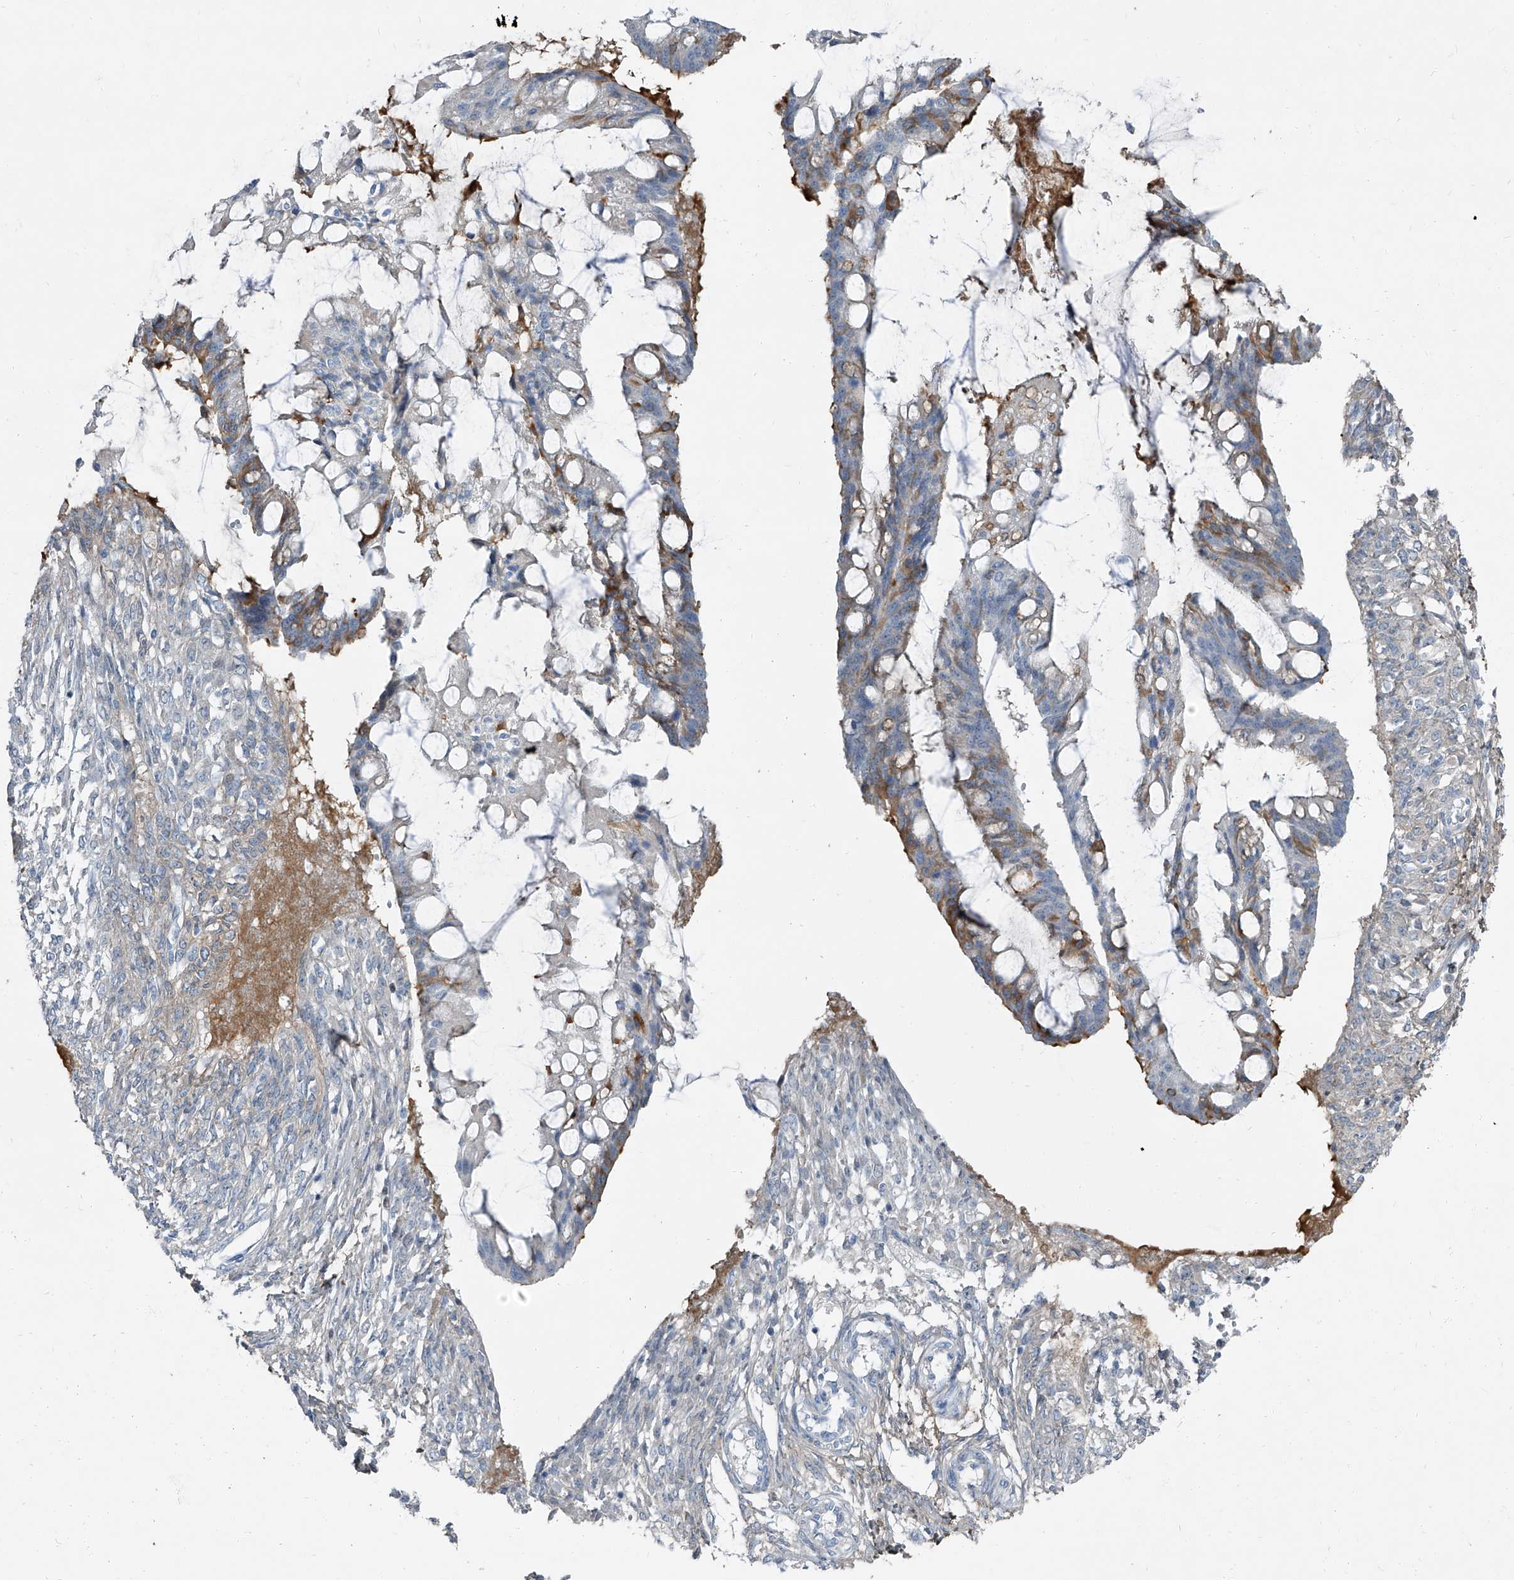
{"staining": {"intensity": "negative", "quantity": "none", "location": "none"}, "tissue": "ovarian cancer", "cell_type": "Tumor cells", "image_type": "cancer", "snomed": [{"axis": "morphology", "description": "Cystadenocarcinoma, mucinous, NOS"}, {"axis": "topography", "description": "Ovary"}], "caption": "Tumor cells are negative for brown protein staining in mucinous cystadenocarcinoma (ovarian). (Brightfield microscopy of DAB immunohistochemistry (IHC) at high magnification).", "gene": "HOXA3", "patient": {"sex": "female", "age": 73}}